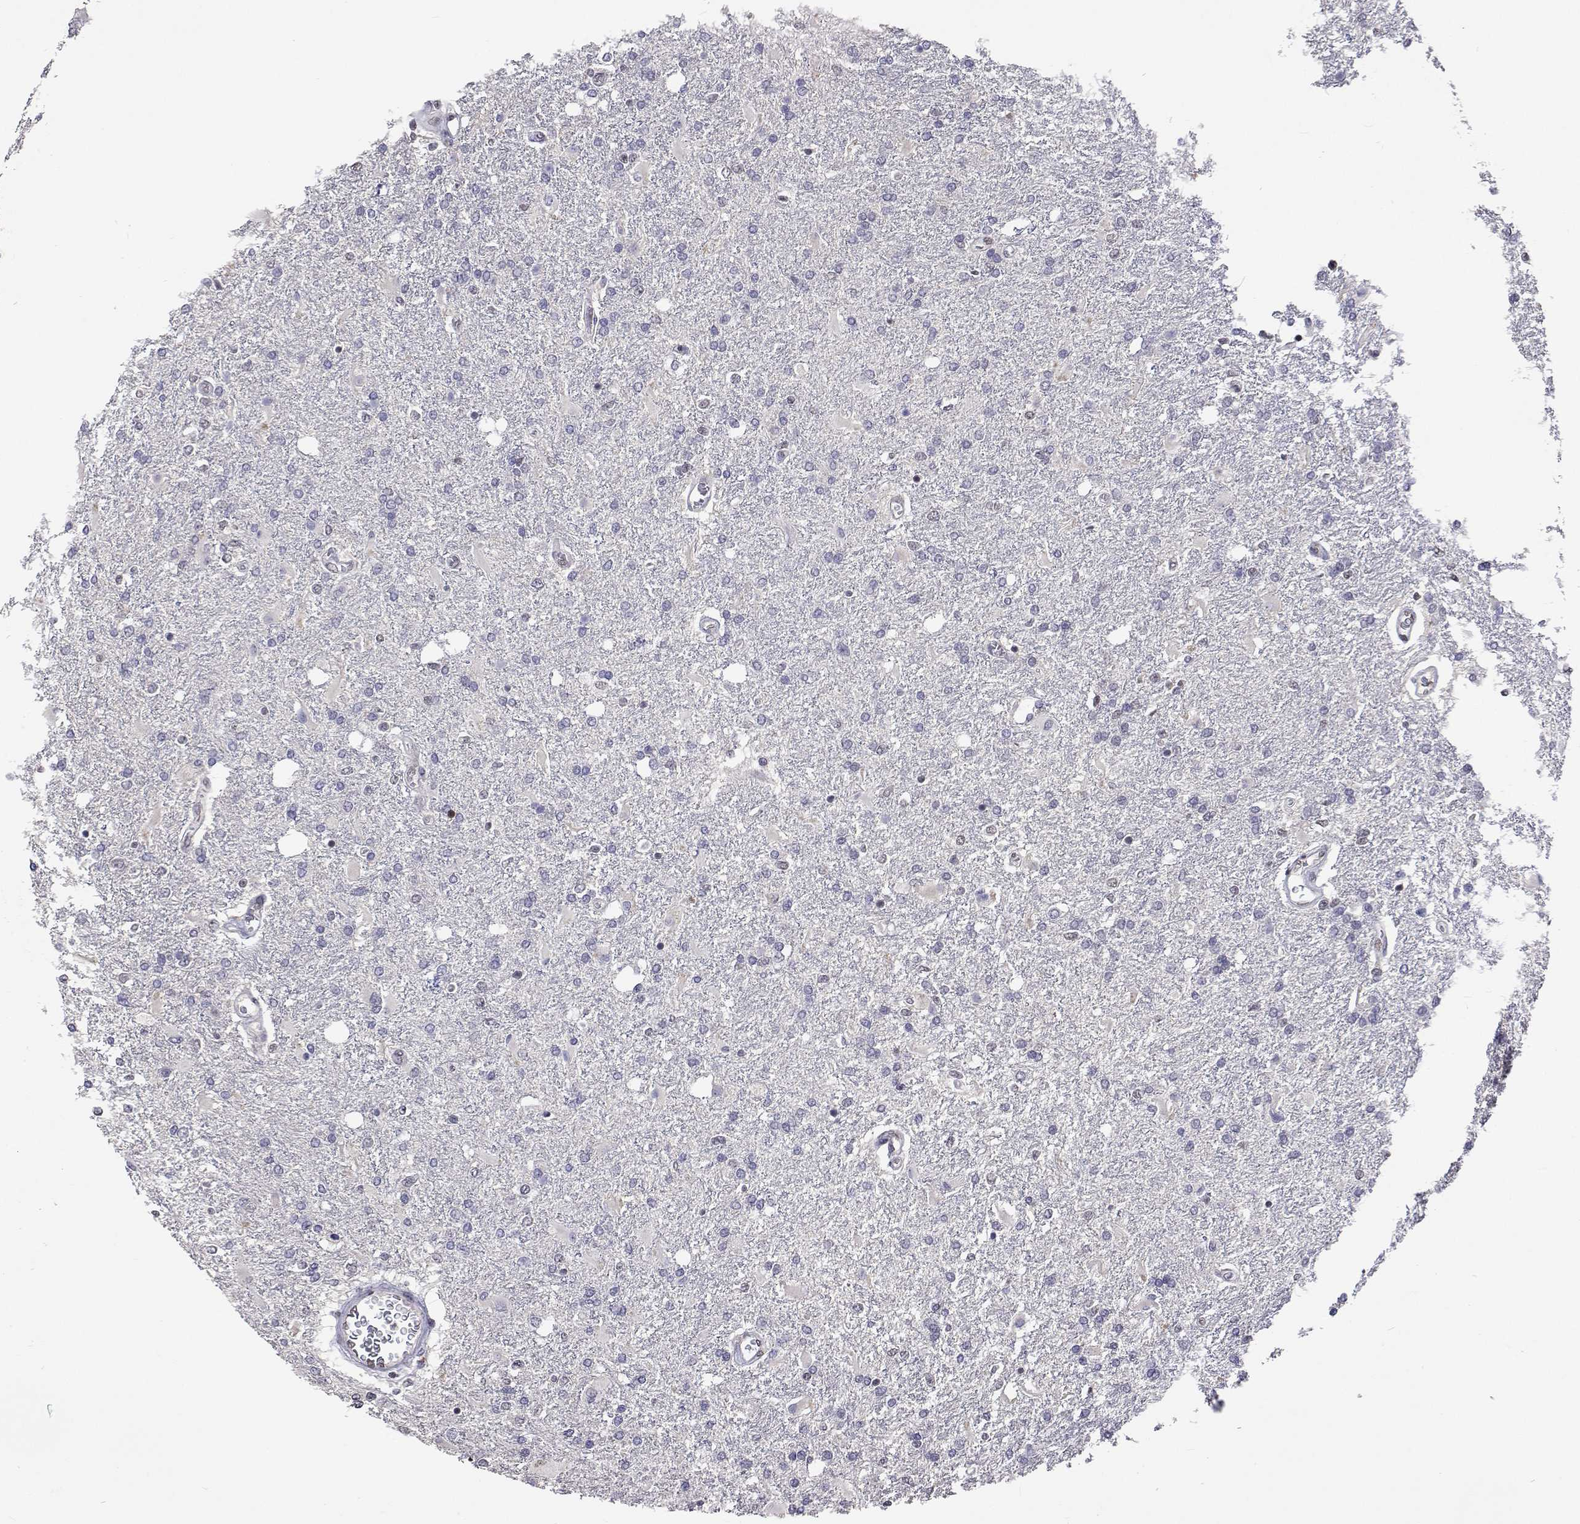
{"staining": {"intensity": "negative", "quantity": "none", "location": "none"}, "tissue": "glioma", "cell_type": "Tumor cells", "image_type": "cancer", "snomed": [{"axis": "morphology", "description": "Glioma, malignant, High grade"}, {"axis": "topography", "description": "Cerebral cortex"}], "caption": "The immunohistochemistry (IHC) image has no significant positivity in tumor cells of high-grade glioma (malignant) tissue.", "gene": "HNRNPA0", "patient": {"sex": "male", "age": 79}}